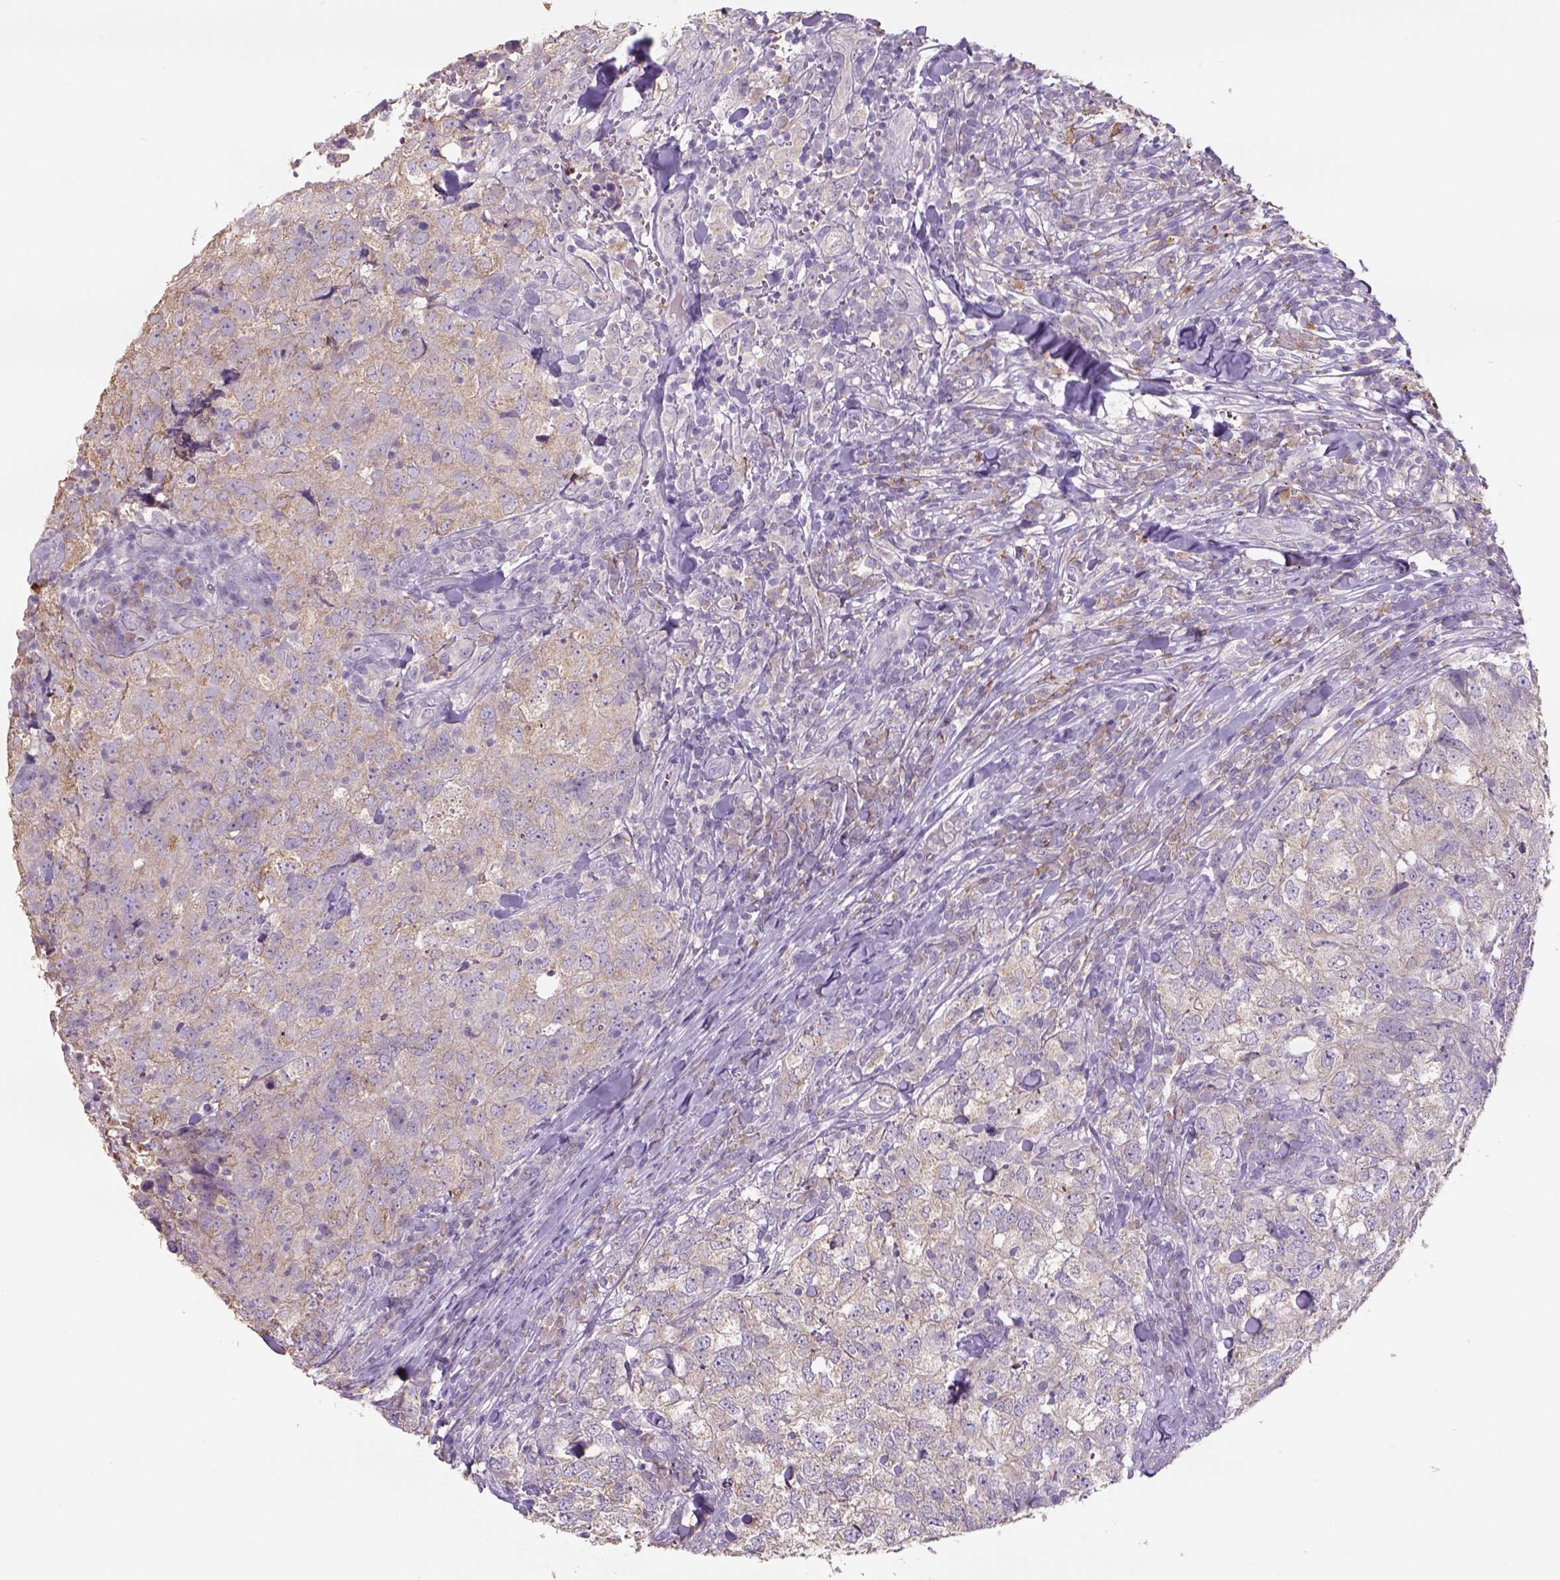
{"staining": {"intensity": "weak", "quantity": ">75%", "location": "cytoplasmic/membranous"}, "tissue": "breast cancer", "cell_type": "Tumor cells", "image_type": "cancer", "snomed": [{"axis": "morphology", "description": "Duct carcinoma"}, {"axis": "topography", "description": "Breast"}], "caption": "This image displays breast cancer (intraductal carcinoma) stained with IHC to label a protein in brown. The cytoplasmic/membranous of tumor cells show weak positivity for the protein. Nuclei are counter-stained blue.", "gene": "NAALAD2", "patient": {"sex": "female", "age": 30}}